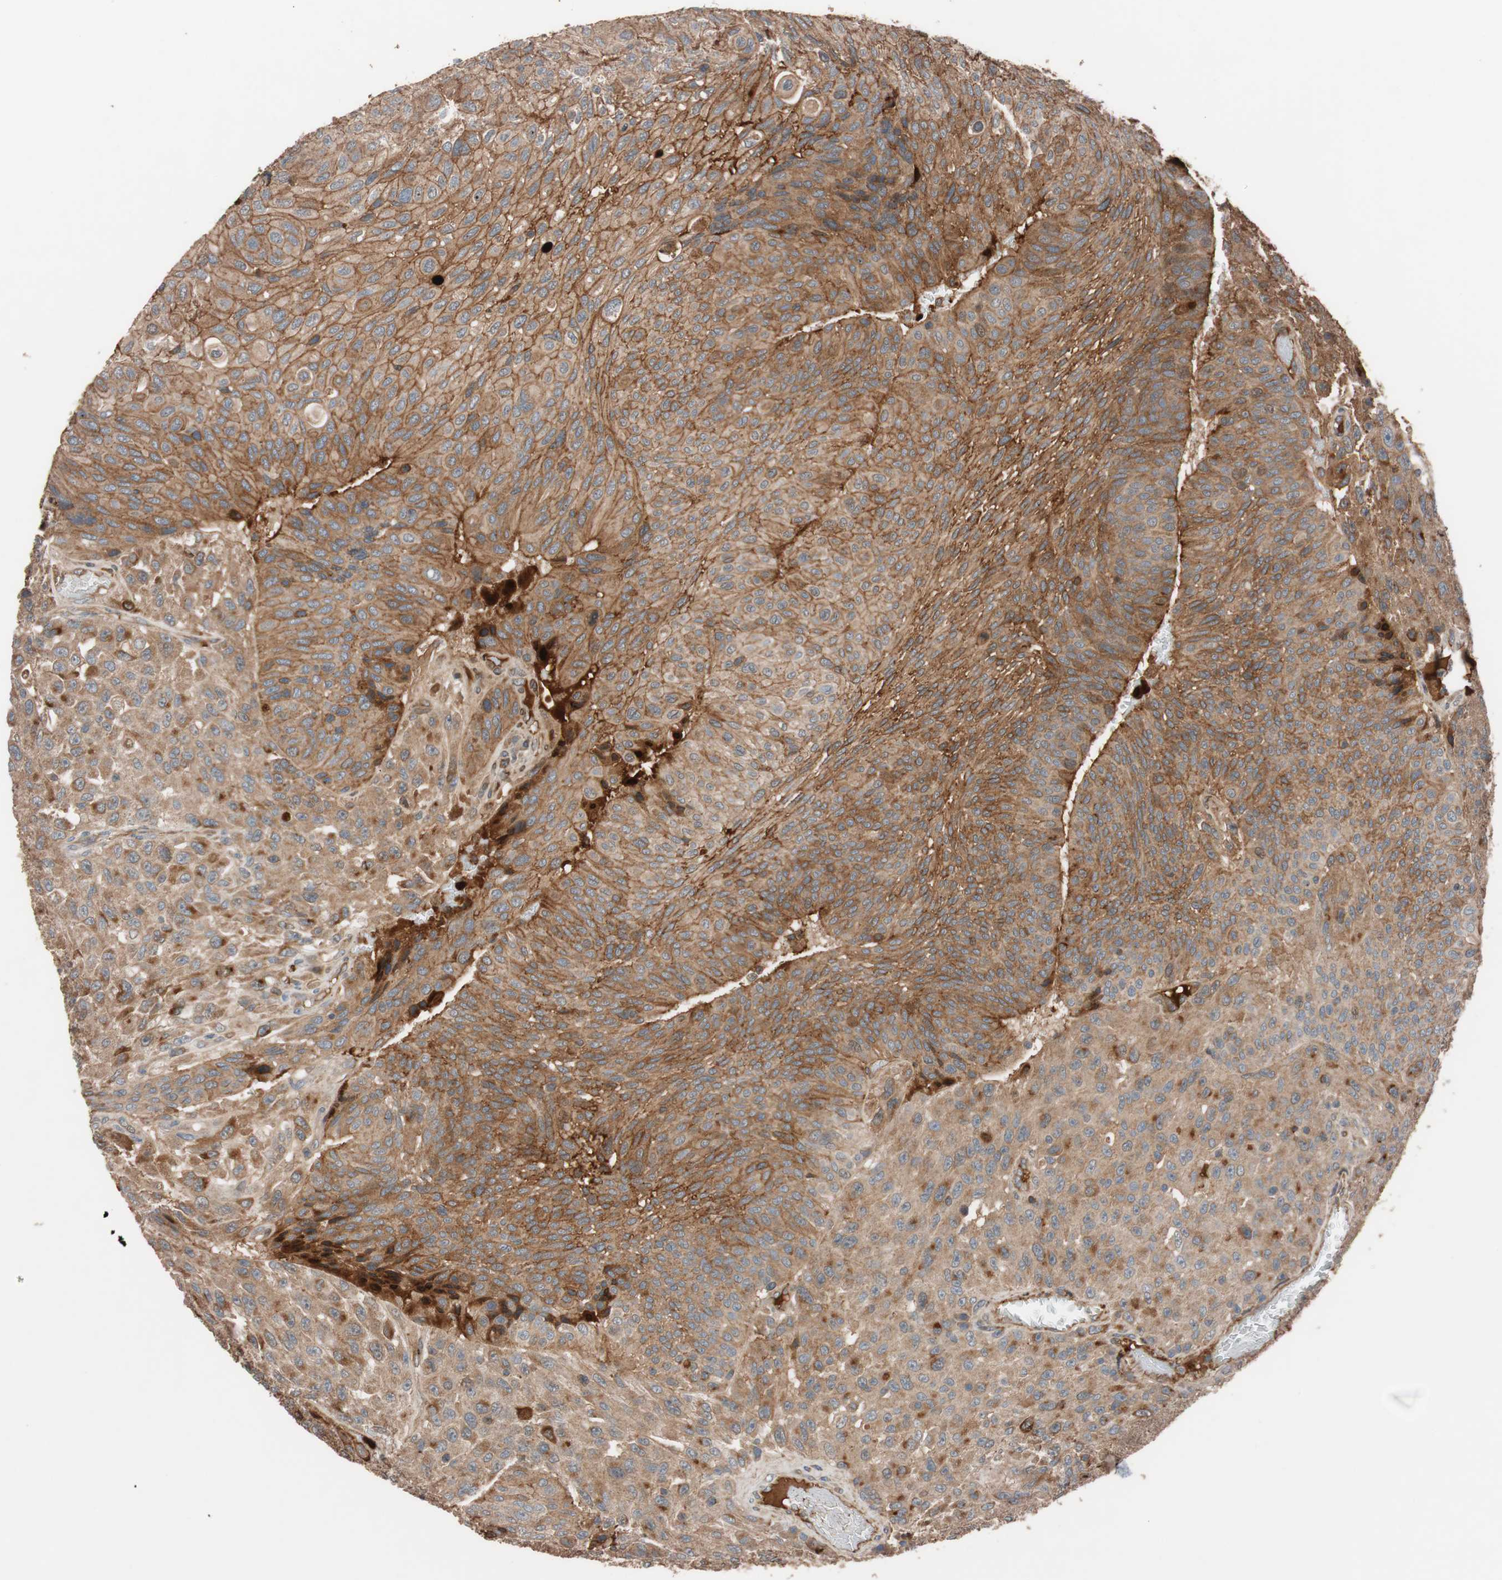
{"staining": {"intensity": "strong", "quantity": ">75%", "location": "cytoplasmic/membranous"}, "tissue": "urothelial cancer", "cell_type": "Tumor cells", "image_type": "cancer", "snomed": [{"axis": "morphology", "description": "Urothelial carcinoma, High grade"}, {"axis": "topography", "description": "Urinary bladder"}], "caption": "IHC image of neoplastic tissue: urothelial carcinoma (high-grade) stained using IHC shows high levels of strong protein expression localized specifically in the cytoplasmic/membranous of tumor cells, appearing as a cytoplasmic/membranous brown color.", "gene": "SDC4", "patient": {"sex": "male", "age": 66}}